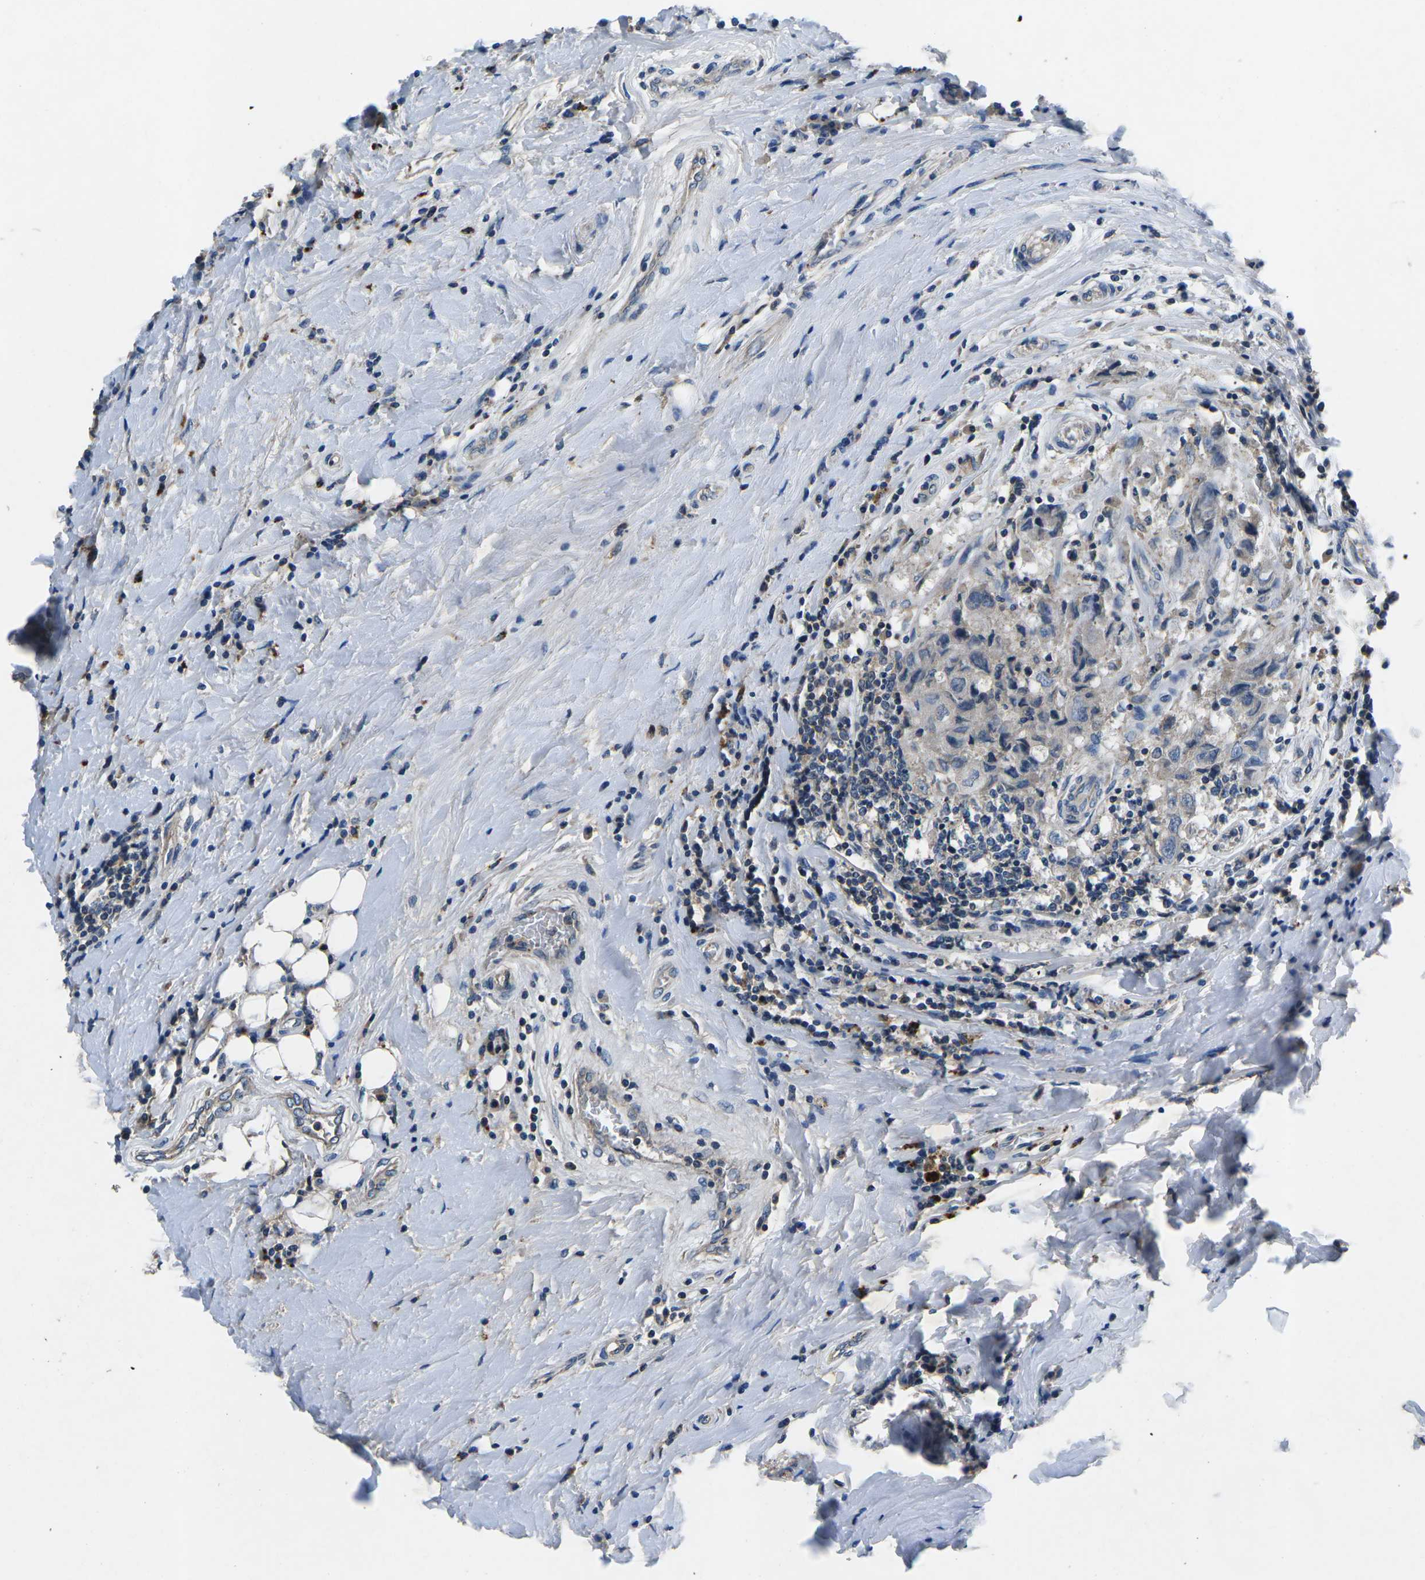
{"staining": {"intensity": "negative", "quantity": "none", "location": "none"}, "tissue": "breast cancer", "cell_type": "Tumor cells", "image_type": "cancer", "snomed": [{"axis": "morphology", "description": "Duct carcinoma"}, {"axis": "topography", "description": "Breast"}], "caption": "IHC image of breast cancer stained for a protein (brown), which shows no expression in tumor cells.", "gene": "PDCD6IP", "patient": {"sex": "female", "age": 27}}